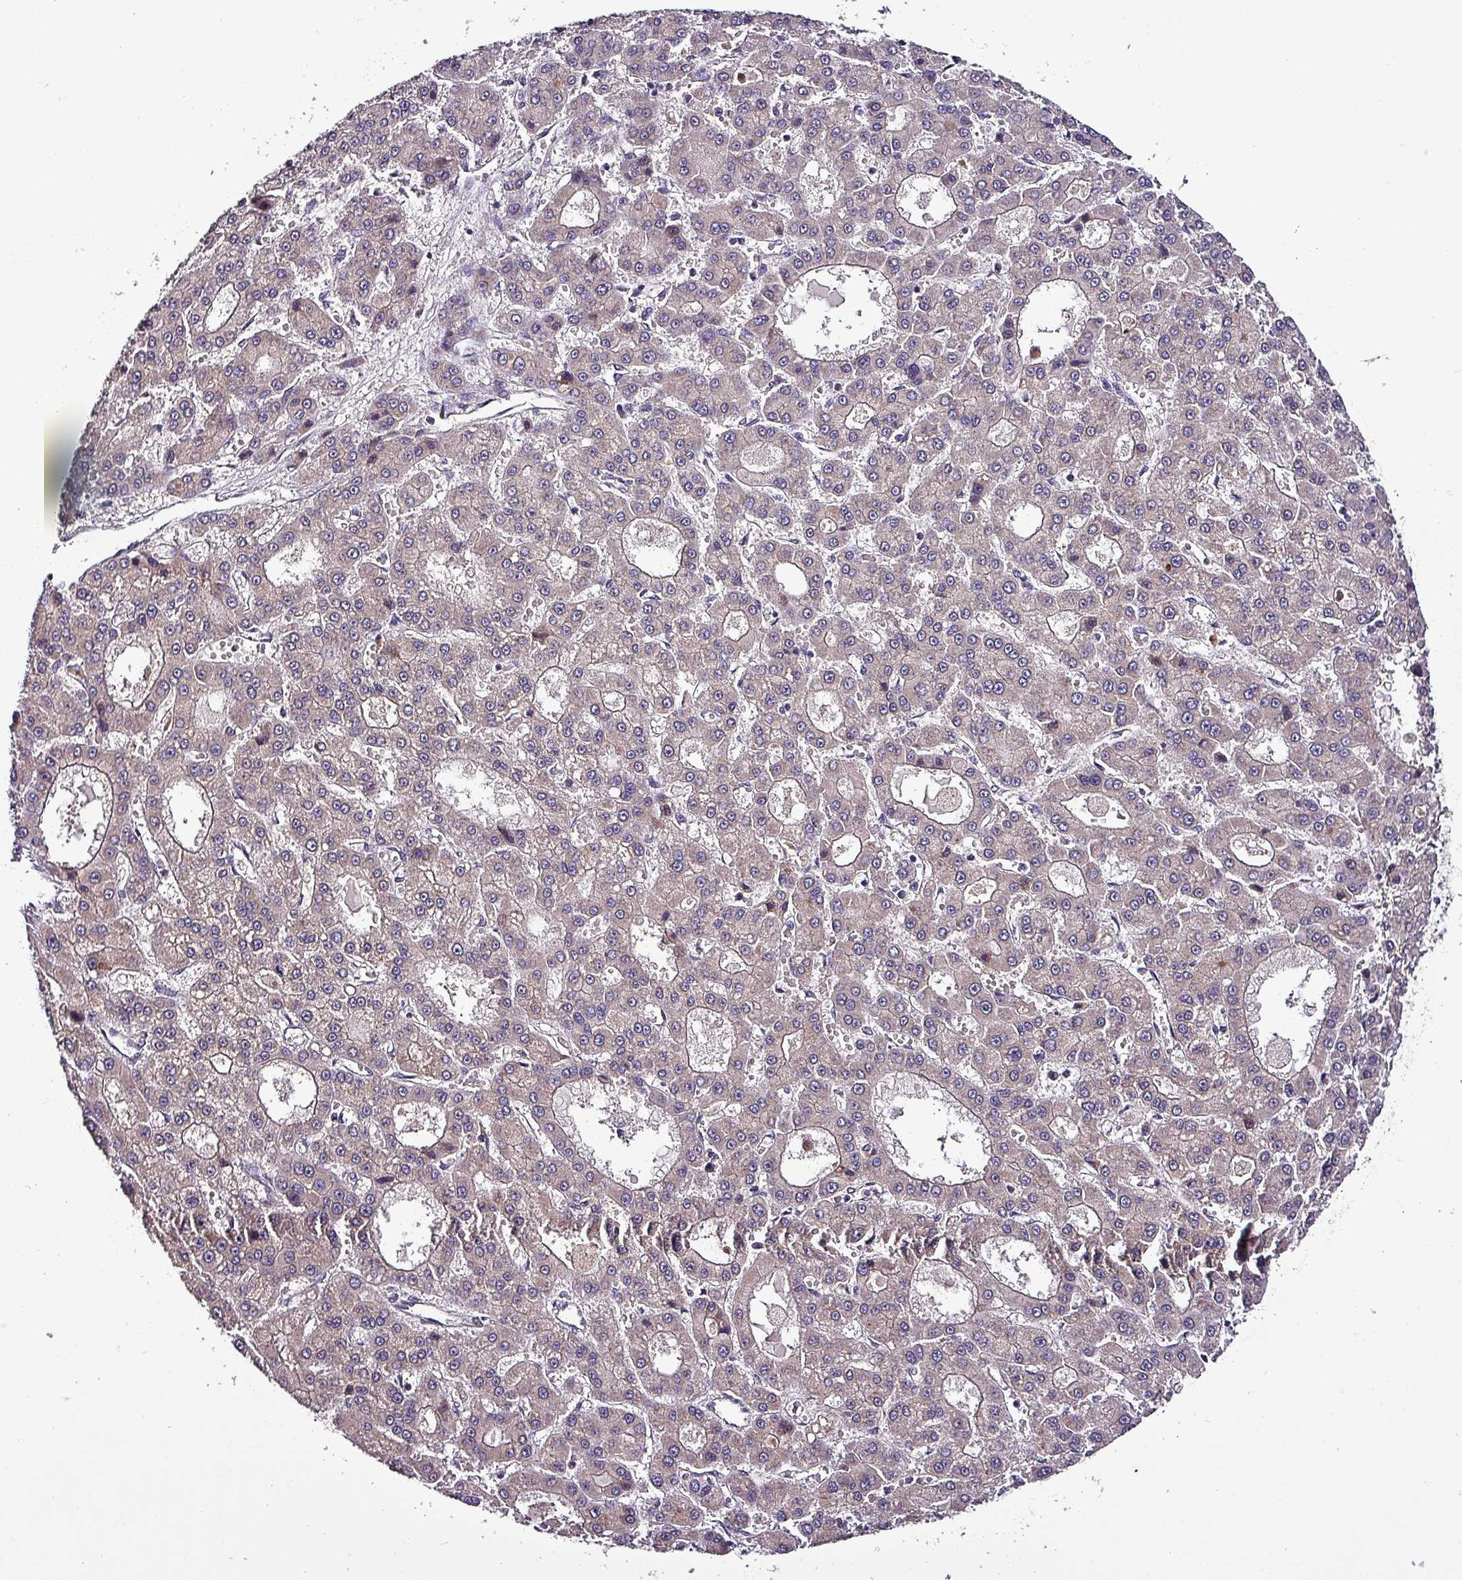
{"staining": {"intensity": "weak", "quantity": "25%-75%", "location": "cytoplasmic/membranous"}, "tissue": "liver cancer", "cell_type": "Tumor cells", "image_type": "cancer", "snomed": [{"axis": "morphology", "description": "Carcinoma, Hepatocellular, NOS"}, {"axis": "topography", "description": "Liver"}], "caption": "Liver hepatocellular carcinoma tissue demonstrates weak cytoplasmic/membranous expression in about 25%-75% of tumor cells (Stains: DAB (3,3'-diaminobenzidine) in brown, nuclei in blue, Microscopy: brightfield microscopy at high magnification).", "gene": "GRAPL", "patient": {"sex": "male", "age": 70}}